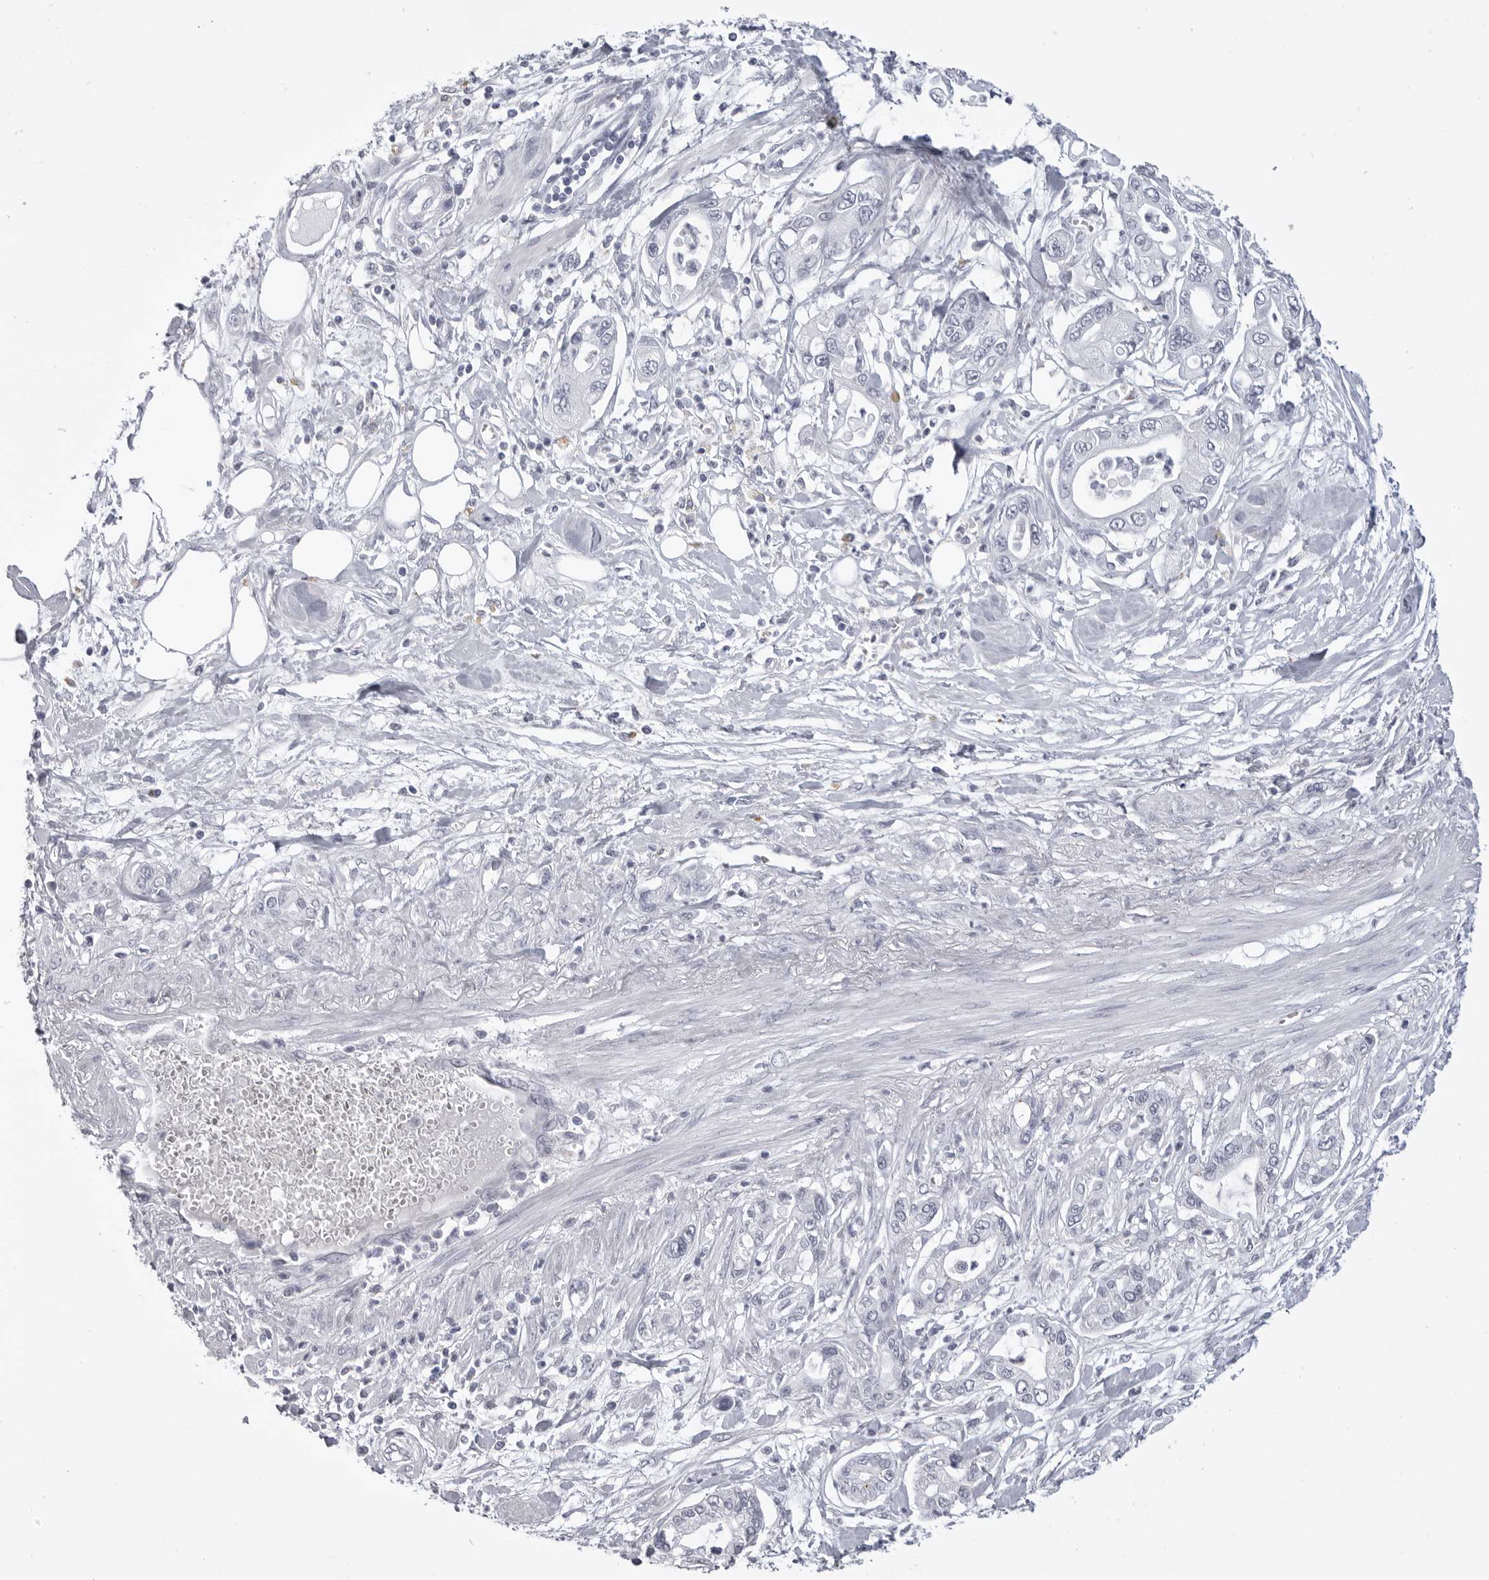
{"staining": {"intensity": "negative", "quantity": "none", "location": "none"}, "tissue": "pancreatic cancer", "cell_type": "Tumor cells", "image_type": "cancer", "snomed": [{"axis": "morphology", "description": "Adenocarcinoma, NOS"}, {"axis": "topography", "description": "Pancreas"}], "caption": "IHC micrograph of neoplastic tissue: pancreatic adenocarcinoma stained with DAB (3,3'-diaminobenzidine) displays no significant protein positivity in tumor cells.", "gene": "LGALS4", "patient": {"sex": "male", "age": 68}}